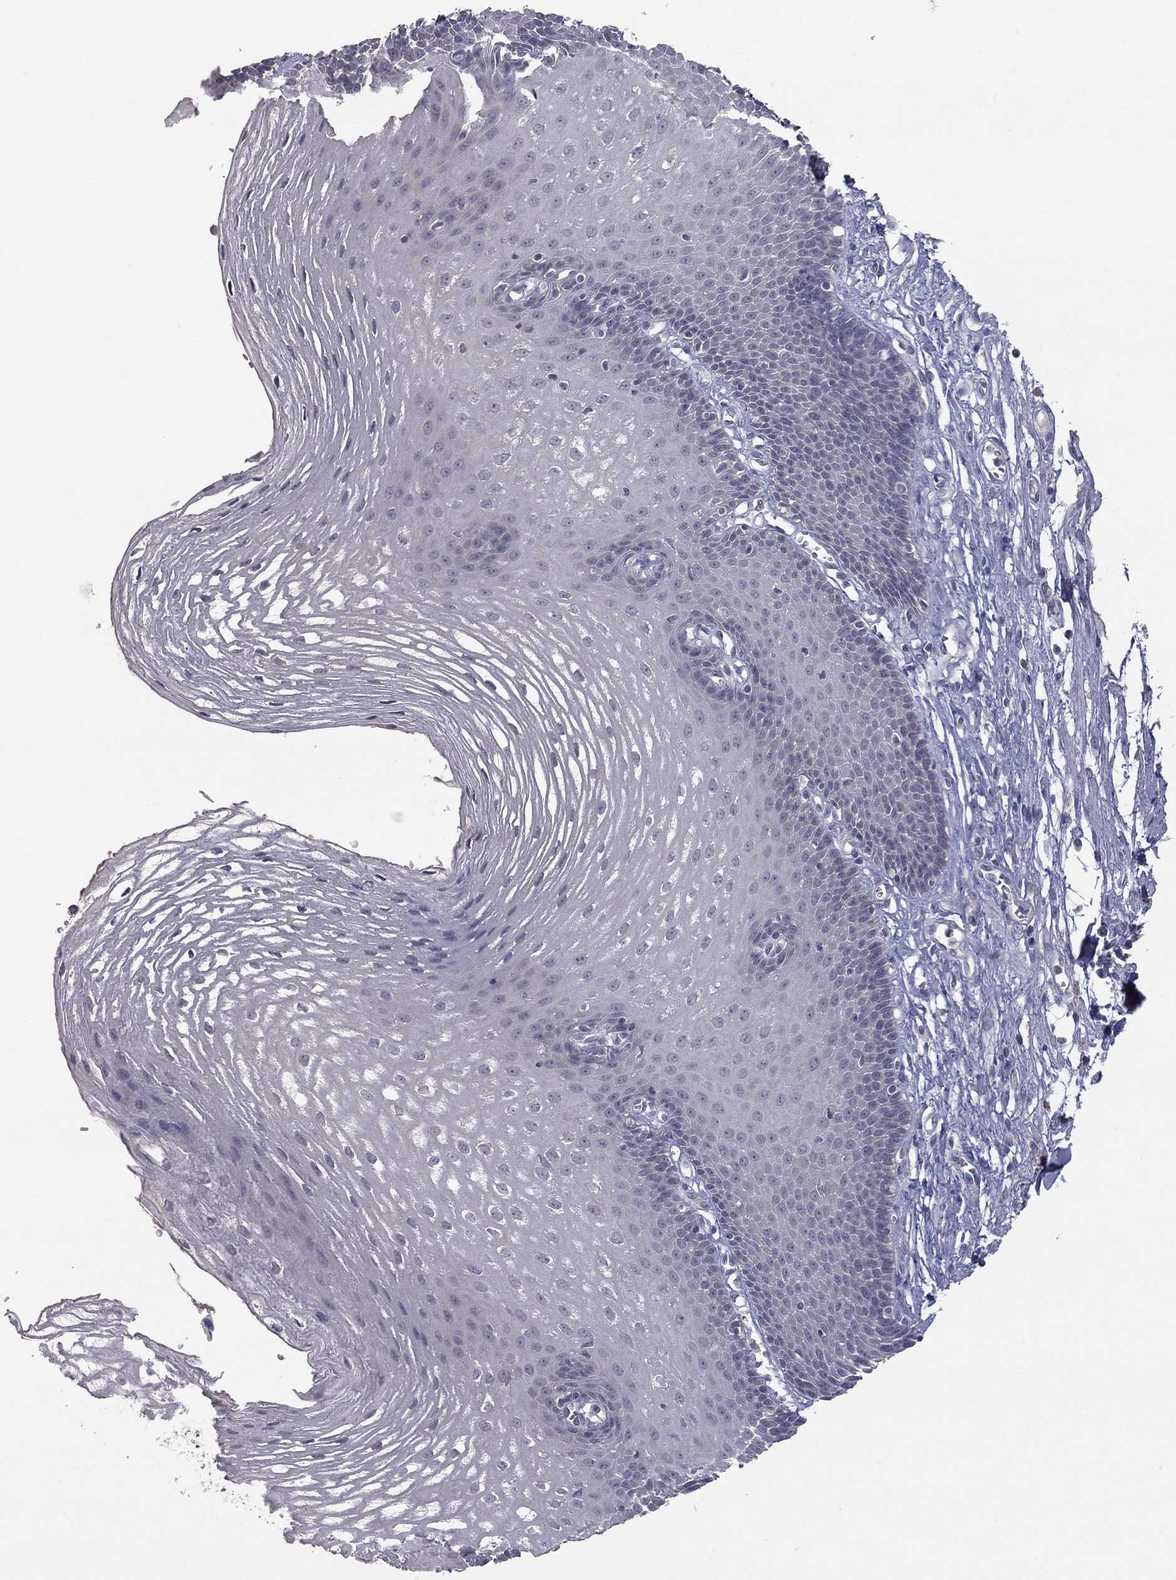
{"staining": {"intensity": "negative", "quantity": "none", "location": "none"}, "tissue": "esophagus", "cell_type": "Squamous epithelial cells", "image_type": "normal", "snomed": [{"axis": "morphology", "description": "Normal tissue, NOS"}, {"axis": "topography", "description": "Esophagus"}], "caption": "Immunohistochemistry (IHC) micrograph of benign esophagus: esophagus stained with DAB (3,3'-diaminobenzidine) displays no significant protein staining in squamous epithelial cells.", "gene": "SYT12", "patient": {"sex": "male", "age": 72}}